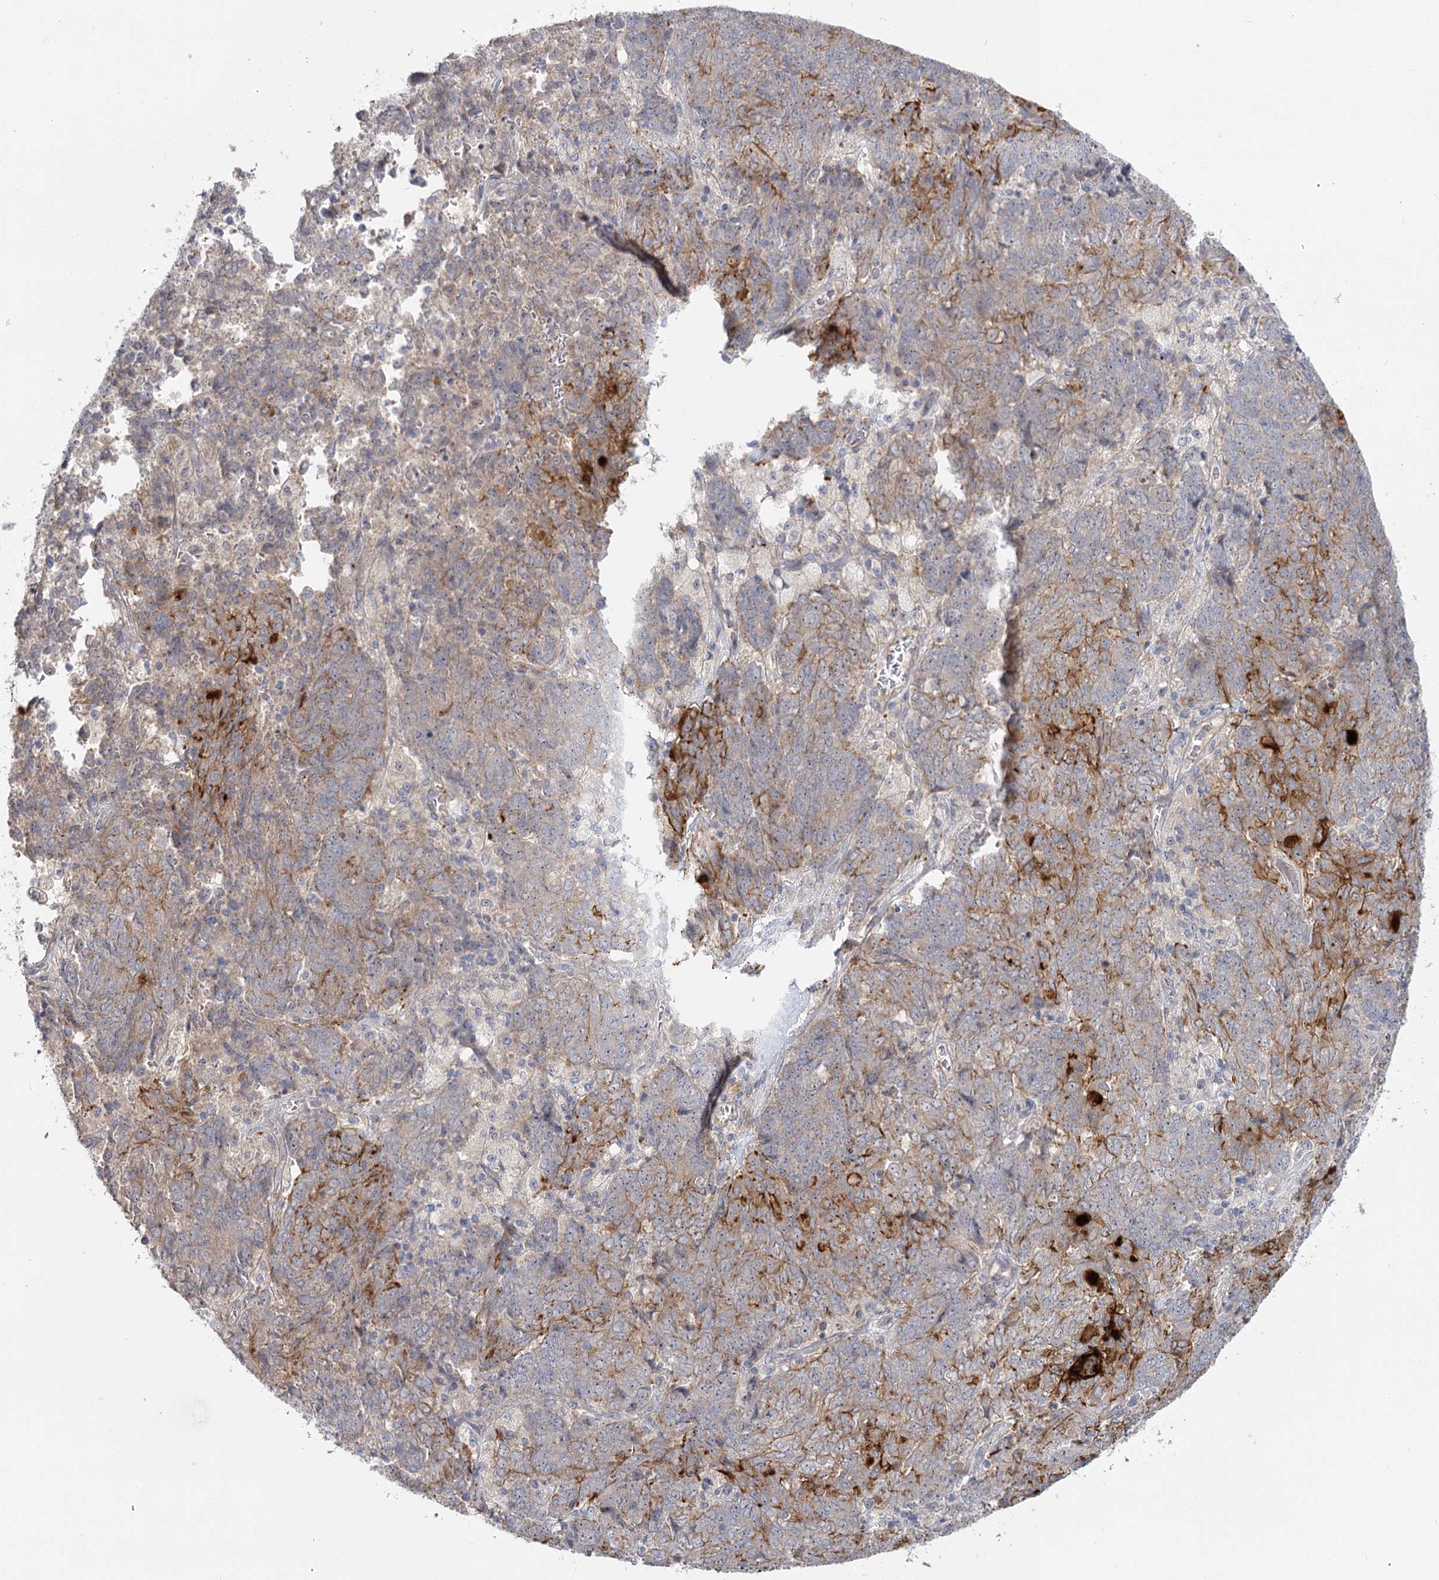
{"staining": {"intensity": "moderate", "quantity": "25%-75%", "location": "cytoplasmic/membranous"}, "tissue": "endometrial cancer", "cell_type": "Tumor cells", "image_type": "cancer", "snomed": [{"axis": "morphology", "description": "Adenocarcinoma, NOS"}, {"axis": "topography", "description": "Endometrium"}], "caption": "Protein expression analysis of endometrial cancer (adenocarcinoma) demonstrates moderate cytoplasmic/membranous staining in about 25%-75% of tumor cells. The protein is stained brown, and the nuclei are stained in blue (DAB (3,3'-diaminobenzidine) IHC with brightfield microscopy, high magnification).", "gene": "ANGPTL5", "patient": {"sex": "female", "age": 80}}